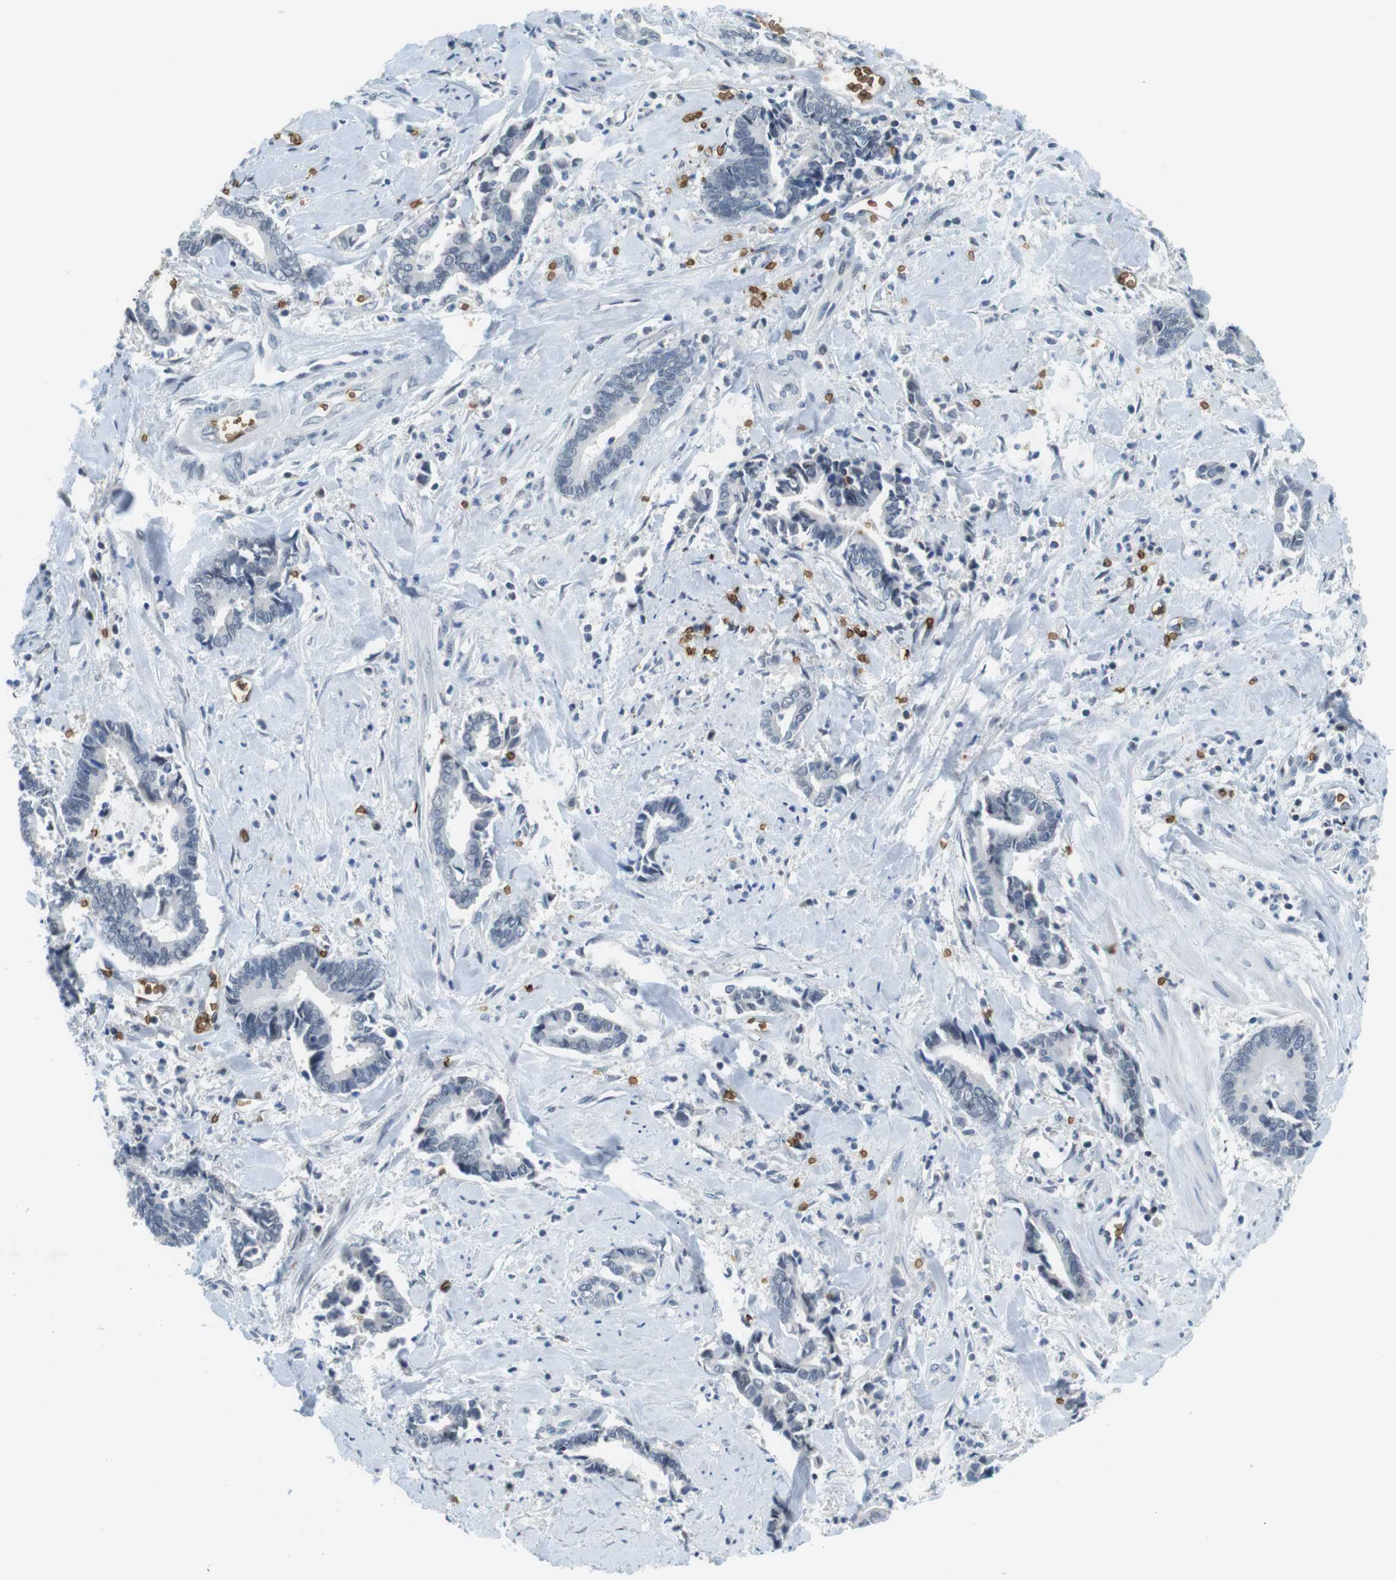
{"staining": {"intensity": "negative", "quantity": "none", "location": "none"}, "tissue": "cervical cancer", "cell_type": "Tumor cells", "image_type": "cancer", "snomed": [{"axis": "morphology", "description": "Adenocarcinoma, NOS"}, {"axis": "topography", "description": "Cervix"}], "caption": "Immunohistochemistry (IHC) micrograph of human cervical adenocarcinoma stained for a protein (brown), which shows no expression in tumor cells.", "gene": "SLC4A1", "patient": {"sex": "female", "age": 44}}